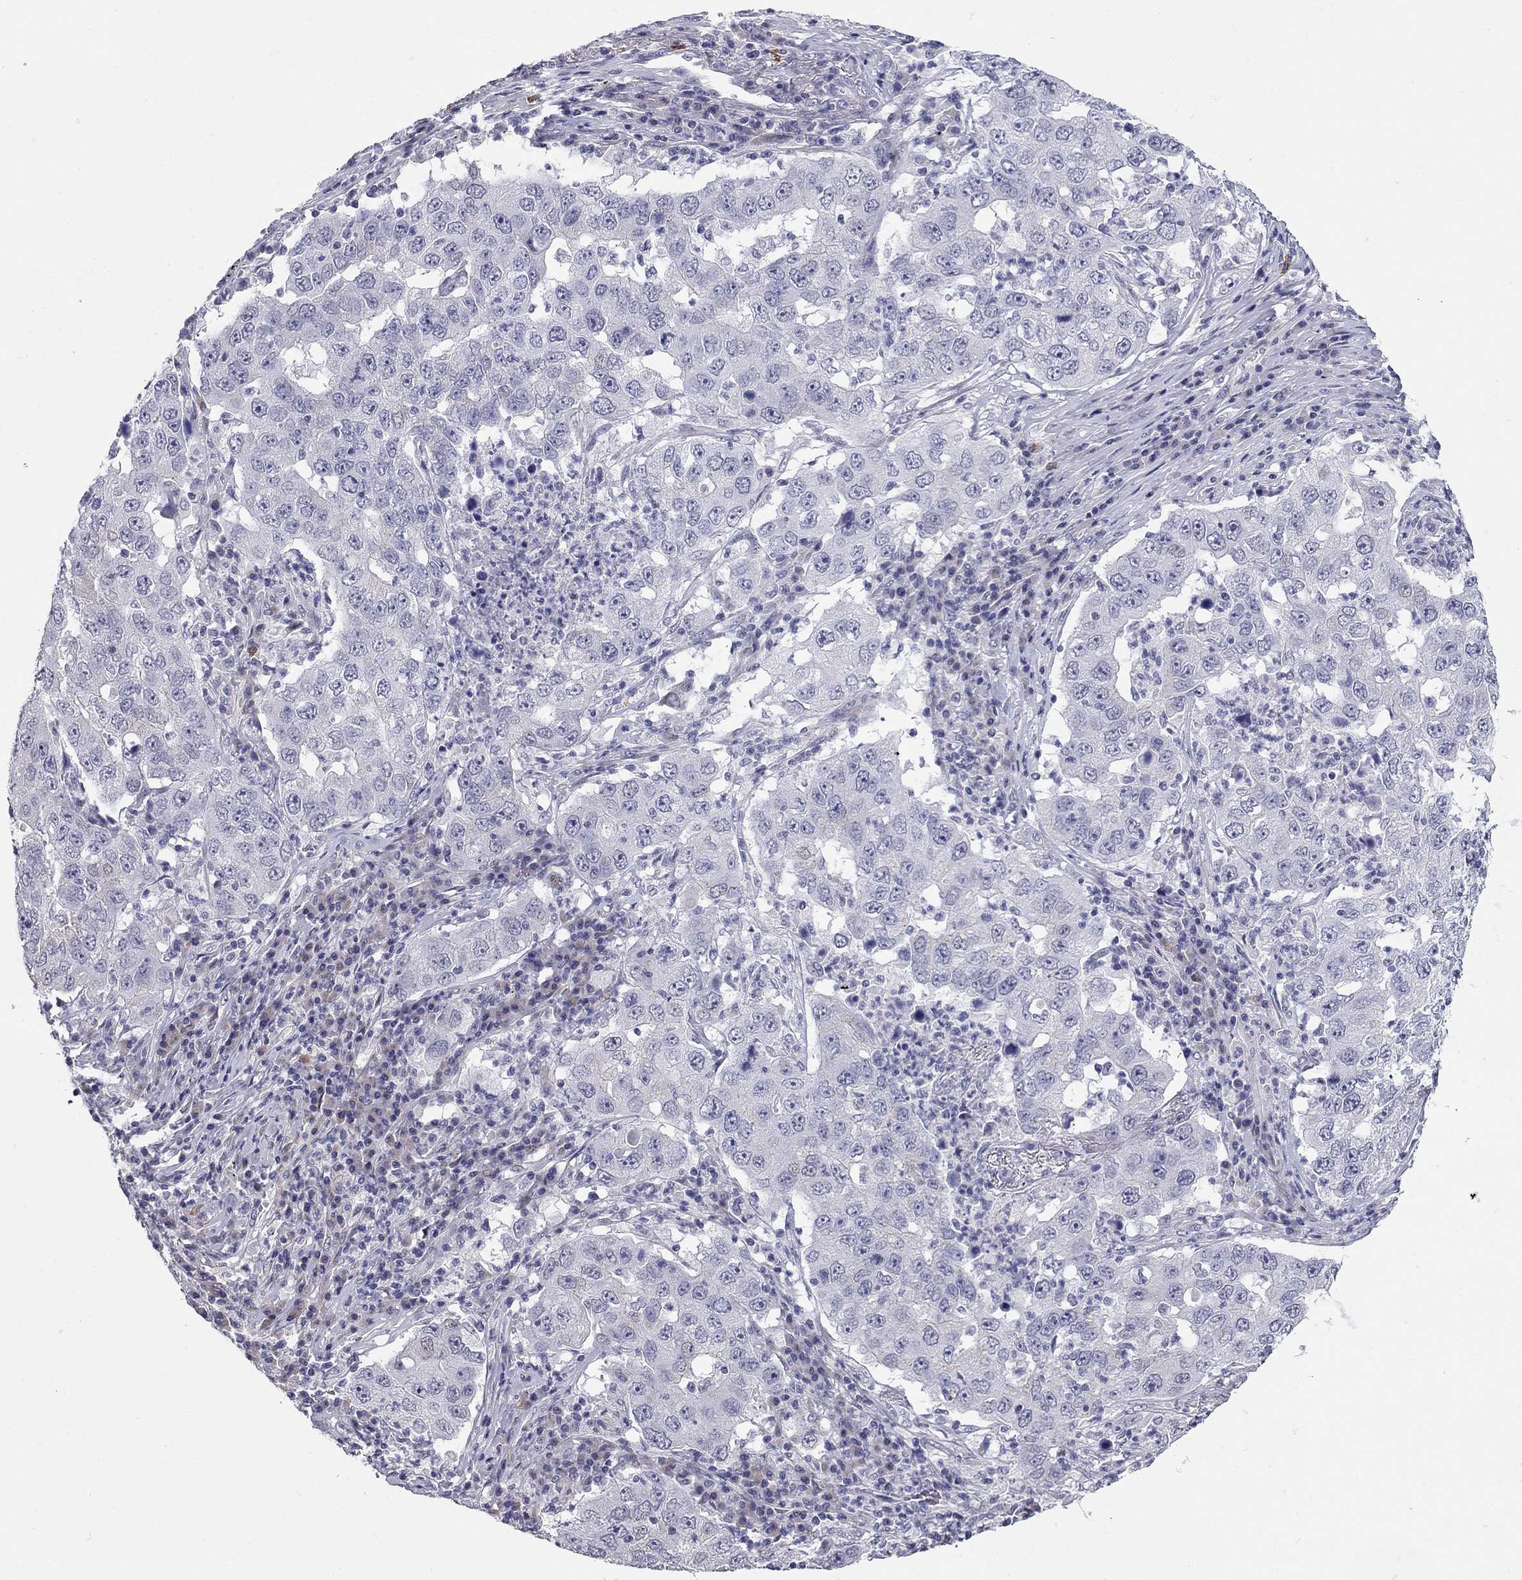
{"staining": {"intensity": "negative", "quantity": "none", "location": "none"}, "tissue": "lung cancer", "cell_type": "Tumor cells", "image_type": "cancer", "snomed": [{"axis": "morphology", "description": "Adenocarcinoma, NOS"}, {"axis": "topography", "description": "Lung"}], "caption": "A micrograph of lung cancer (adenocarcinoma) stained for a protein exhibits no brown staining in tumor cells.", "gene": "C8orf88", "patient": {"sex": "male", "age": 73}}